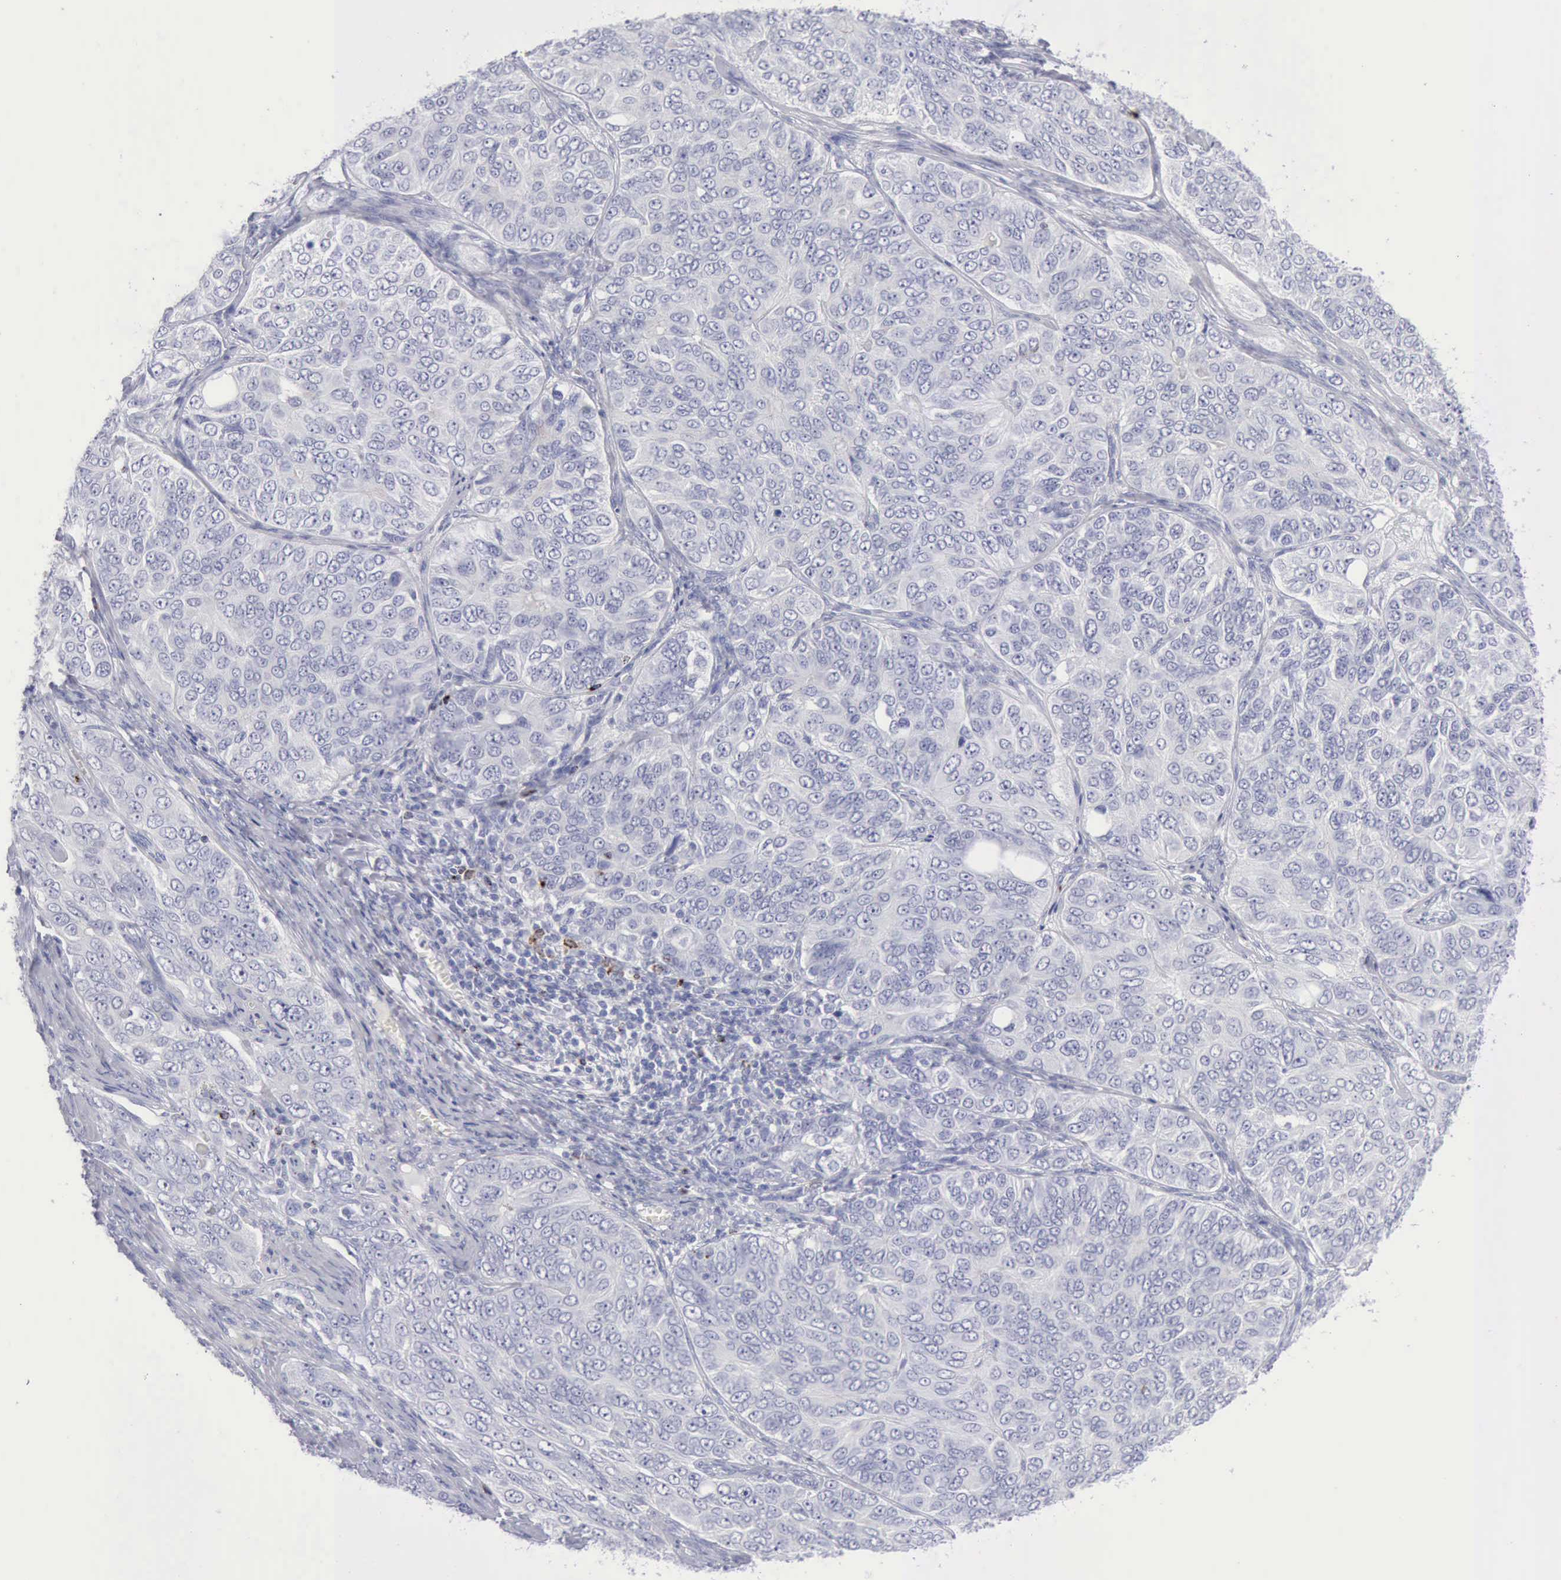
{"staining": {"intensity": "negative", "quantity": "none", "location": "none"}, "tissue": "ovarian cancer", "cell_type": "Tumor cells", "image_type": "cancer", "snomed": [{"axis": "morphology", "description": "Carcinoma, endometroid"}, {"axis": "topography", "description": "Ovary"}], "caption": "Immunohistochemistry histopathology image of neoplastic tissue: endometroid carcinoma (ovarian) stained with DAB (3,3'-diaminobenzidine) shows no significant protein staining in tumor cells.", "gene": "GZMB", "patient": {"sex": "female", "age": 51}}